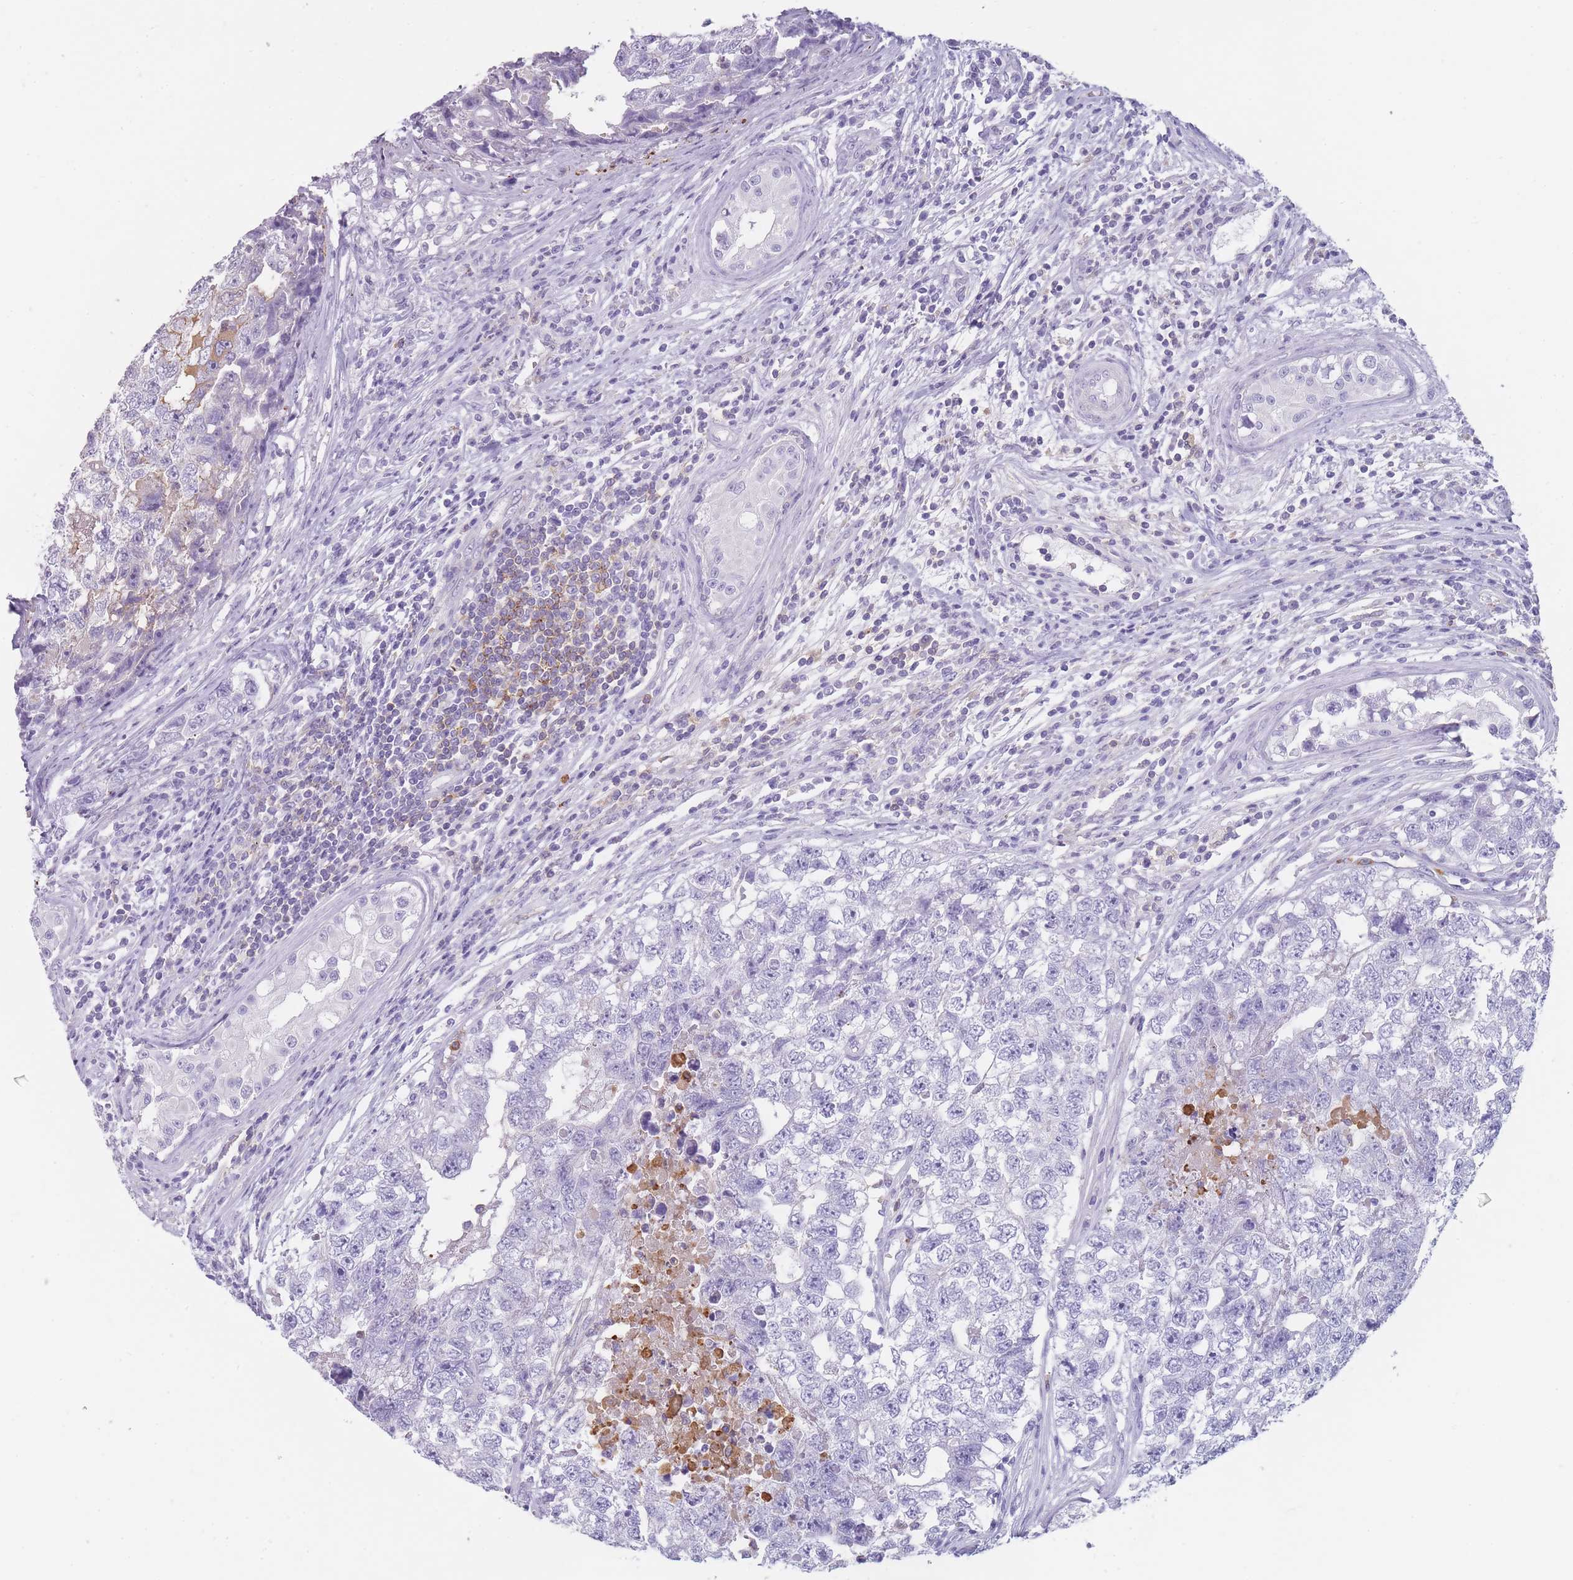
{"staining": {"intensity": "negative", "quantity": "none", "location": "none"}, "tissue": "testis cancer", "cell_type": "Tumor cells", "image_type": "cancer", "snomed": [{"axis": "morphology", "description": "Carcinoma, Embryonal, NOS"}, {"axis": "topography", "description": "Testis"}], "caption": "This is an immunohistochemistry (IHC) image of human testis cancer (embryonal carcinoma). There is no staining in tumor cells.", "gene": "CR1L", "patient": {"sex": "male", "age": 22}}